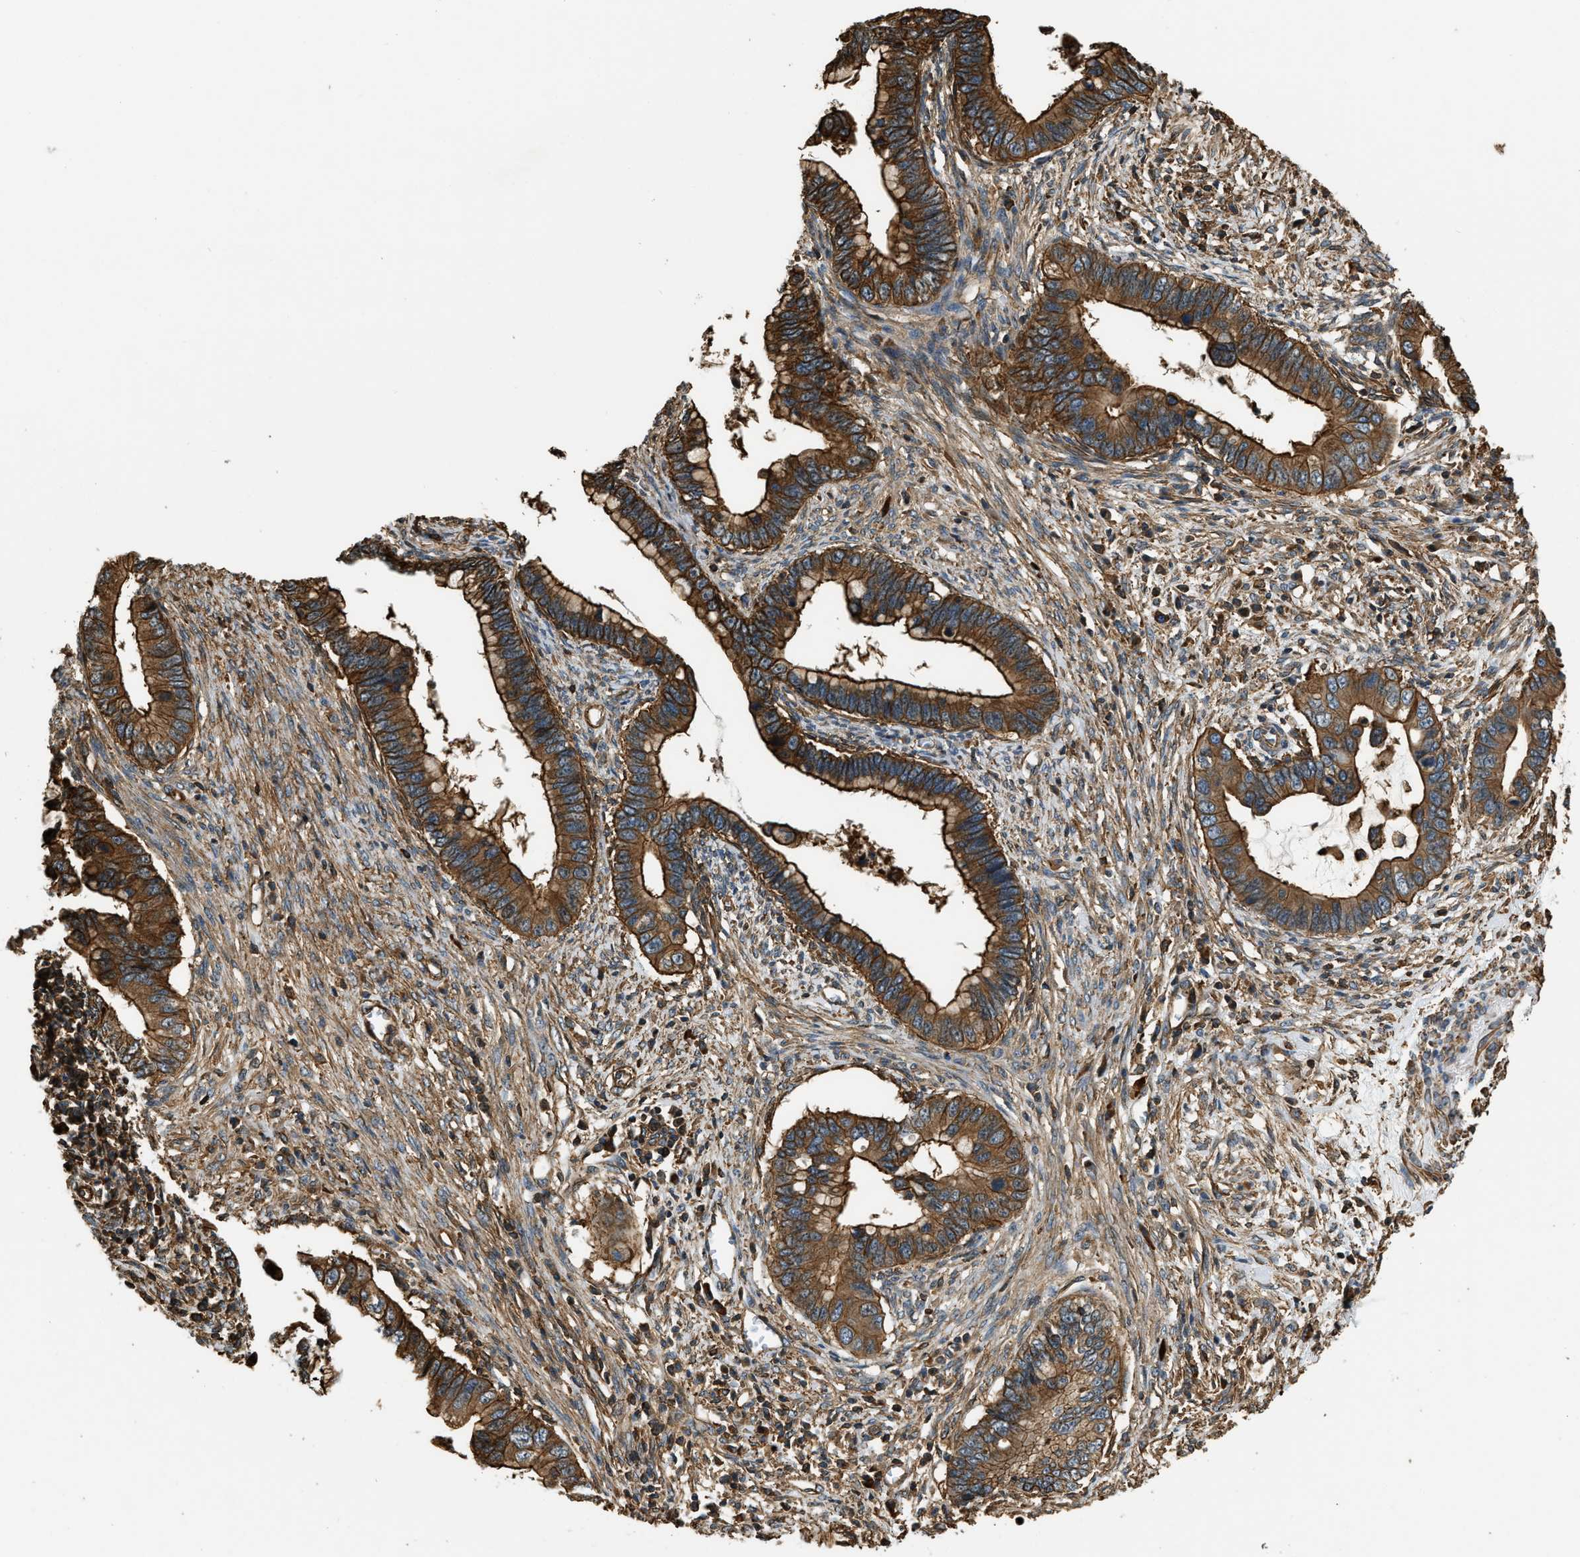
{"staining": {"intensity": "strong", "quantity": ">75%", "location": "cytoplasmic/membranous"}, "tissue": "cervical cancer", "cell_type": "Tumor cells", "image_type": "cancer", "snomed": [{"axis": "morphology", "description": "Adenocarcinoma, NOS"}, {"axis": "topography", "description": "Cervix"}], "caption": "Approximately >75% of tumor cells in cervical cancer exhibit strong cytoplasmic/membranous protein positivity as visualized by brown immunohistochemical staining.", "gene": "YARS1", "patient": {"sex": "female", "age": 44}}